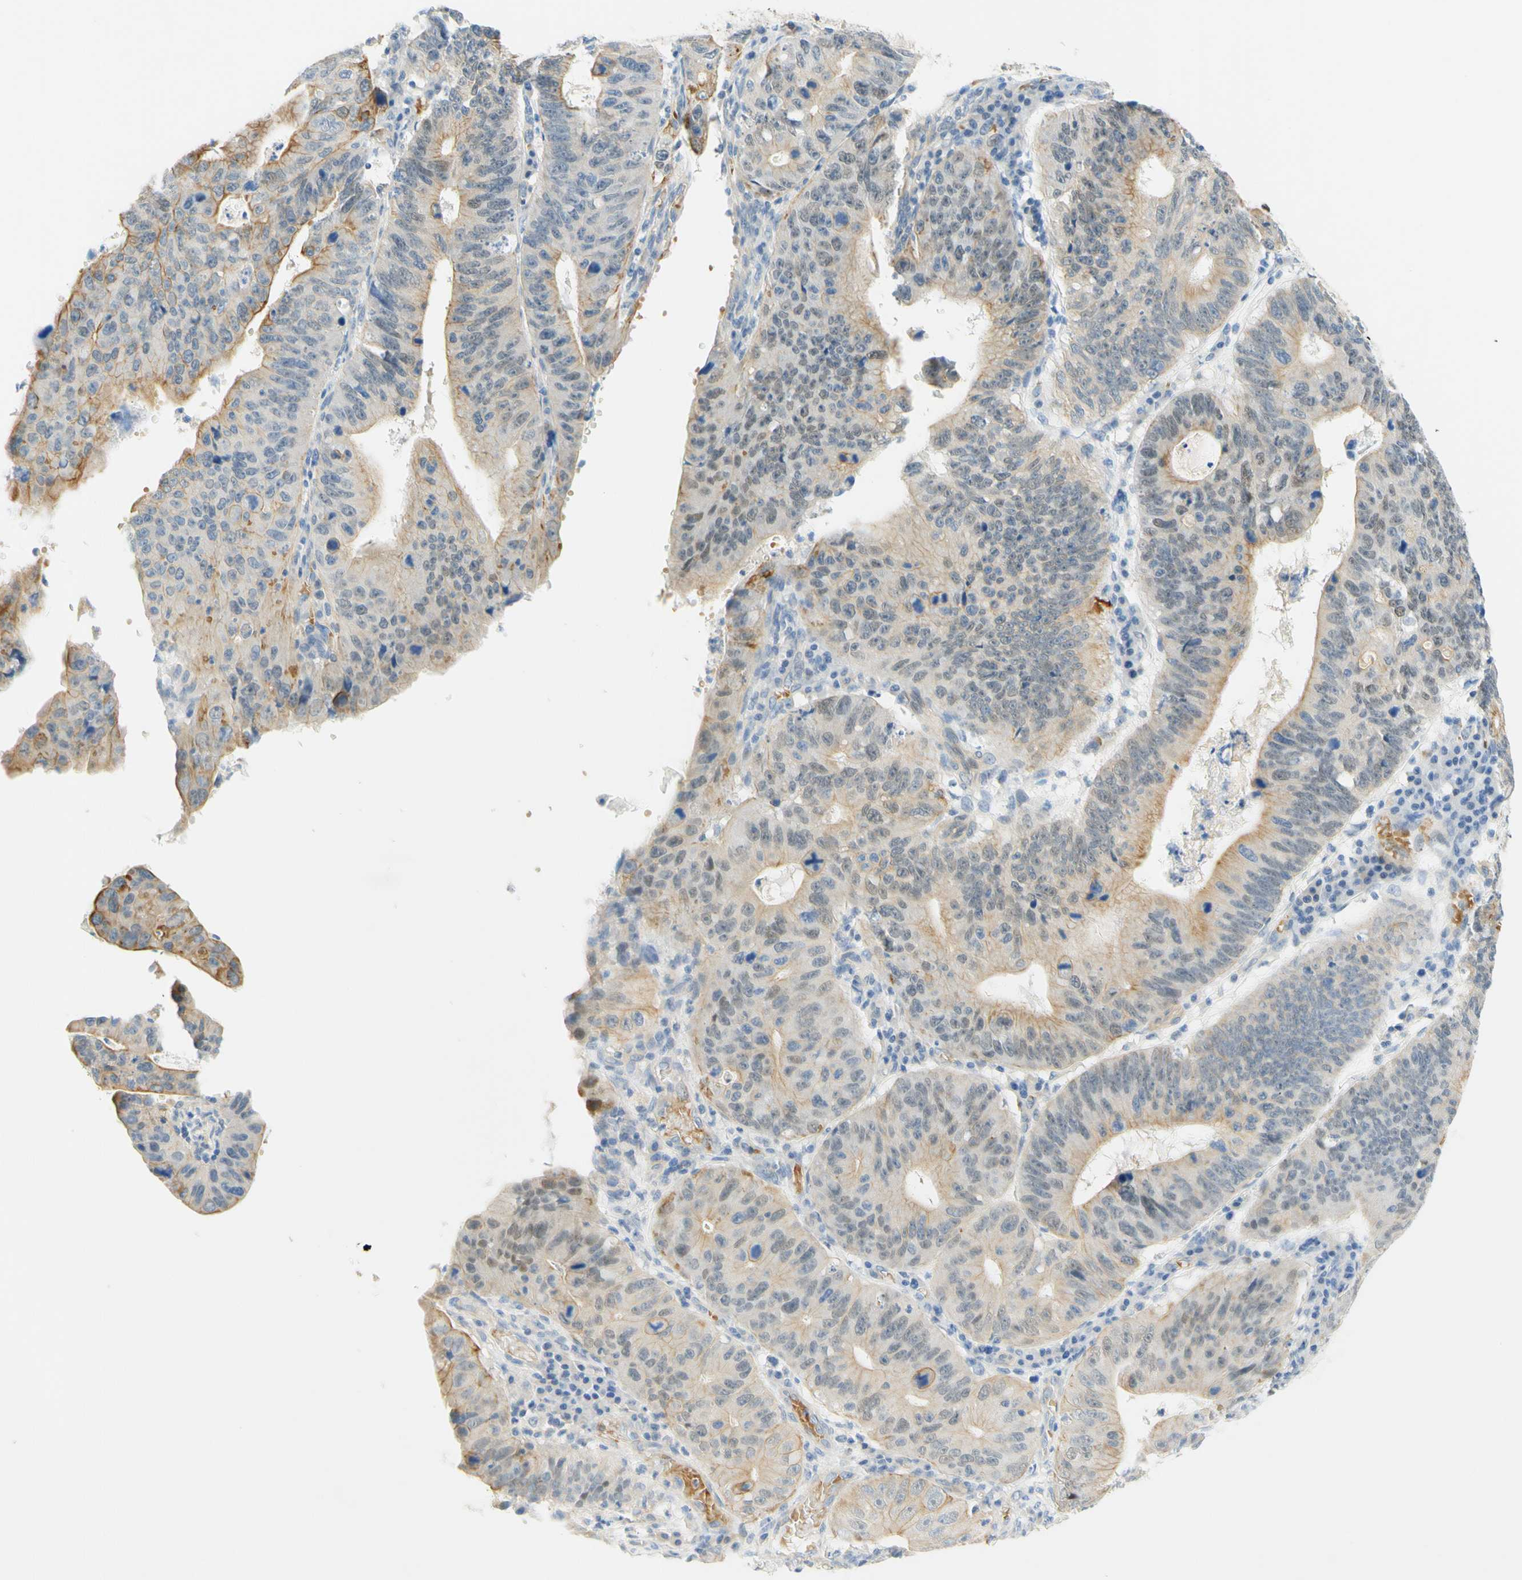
{"staining": {"intensity": "moderate", "quantity": "25%-75%", "location": "cytoplasmic/membranous"}, "tissue": "stomach cancer", "cell_type": "Tumor cells", "image_type": "cancer", "snomed": [{"axis": "morphology", "description": "Adenocarcinoma, NOS"}, {"axis": "topography", "description": "Stomach"}], "caption": "Immunohistochemistry (IHC) image of human adenocarcinoma (stomach) stained for a protein (brown), which exhibits medium levels of moderate cytoplasmic/membranous staining in approximately 25%-75% of tumor cells.", "gene": "ENTREP2", "patient": {"sex": "male", "age": 59}}